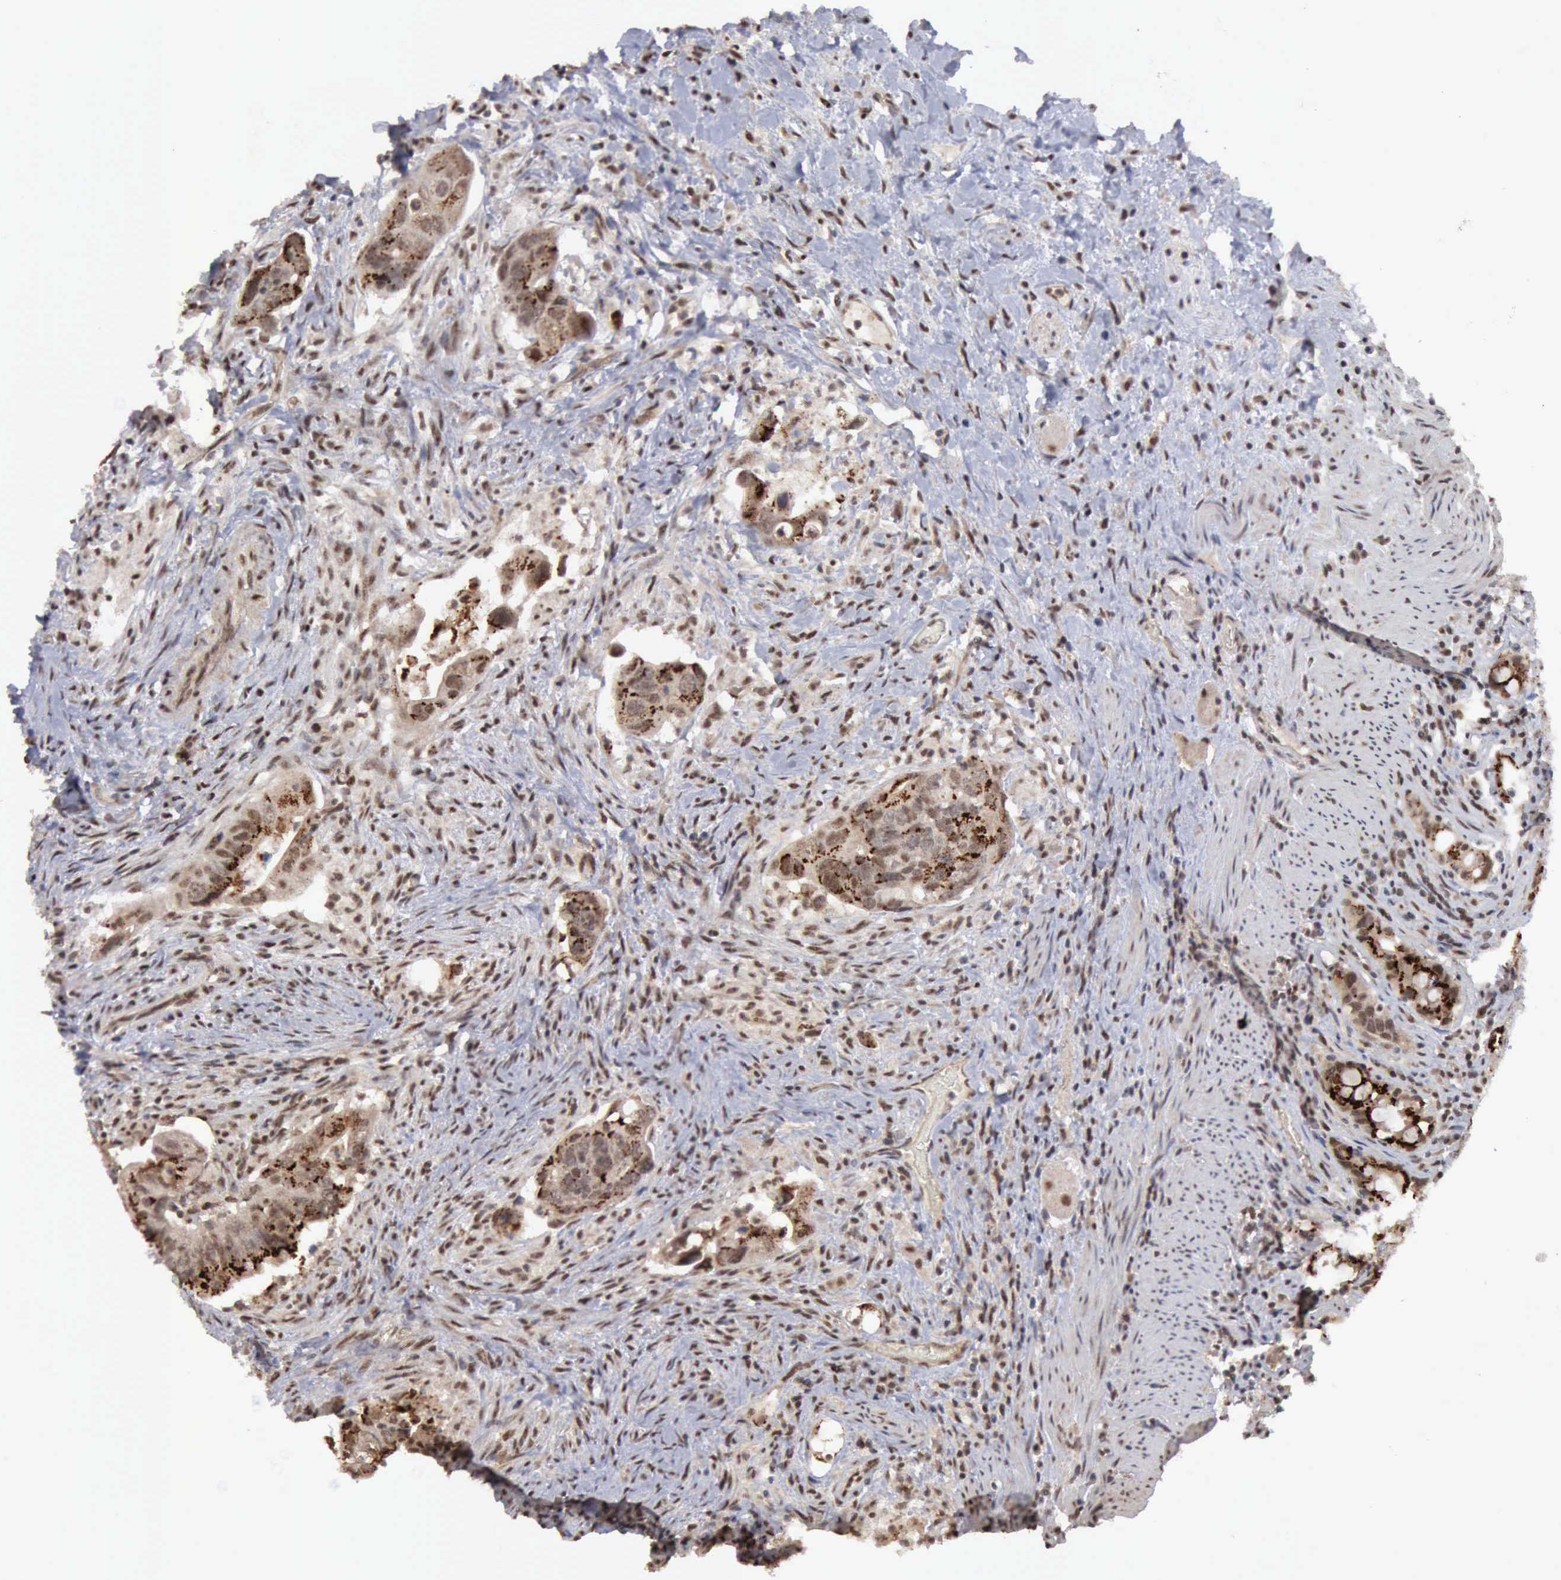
{"staining": {"intensity": "moderate", "quantity": ">75%", "location": "cytoplasmic/membranous"}, "tissue": "colorectal cancer", "cell_type": "Tumor cells", "image_type": "cancer", "snomed": [{"axis": "morphology", "description": "Adenocarcinoma, NOS"}, {"axis": "topography", "description": "Rectum"}], "caption": "A high-resolution micrograph shows immunohistochemistry staining of adenocarcinoma (colorectal), which demonstrates moderate cytoplasmic/membranous positivity in about >75% of tumor cells.", "gene": "CDKN2A", "patient": {"sex": "male", "age": 53}}